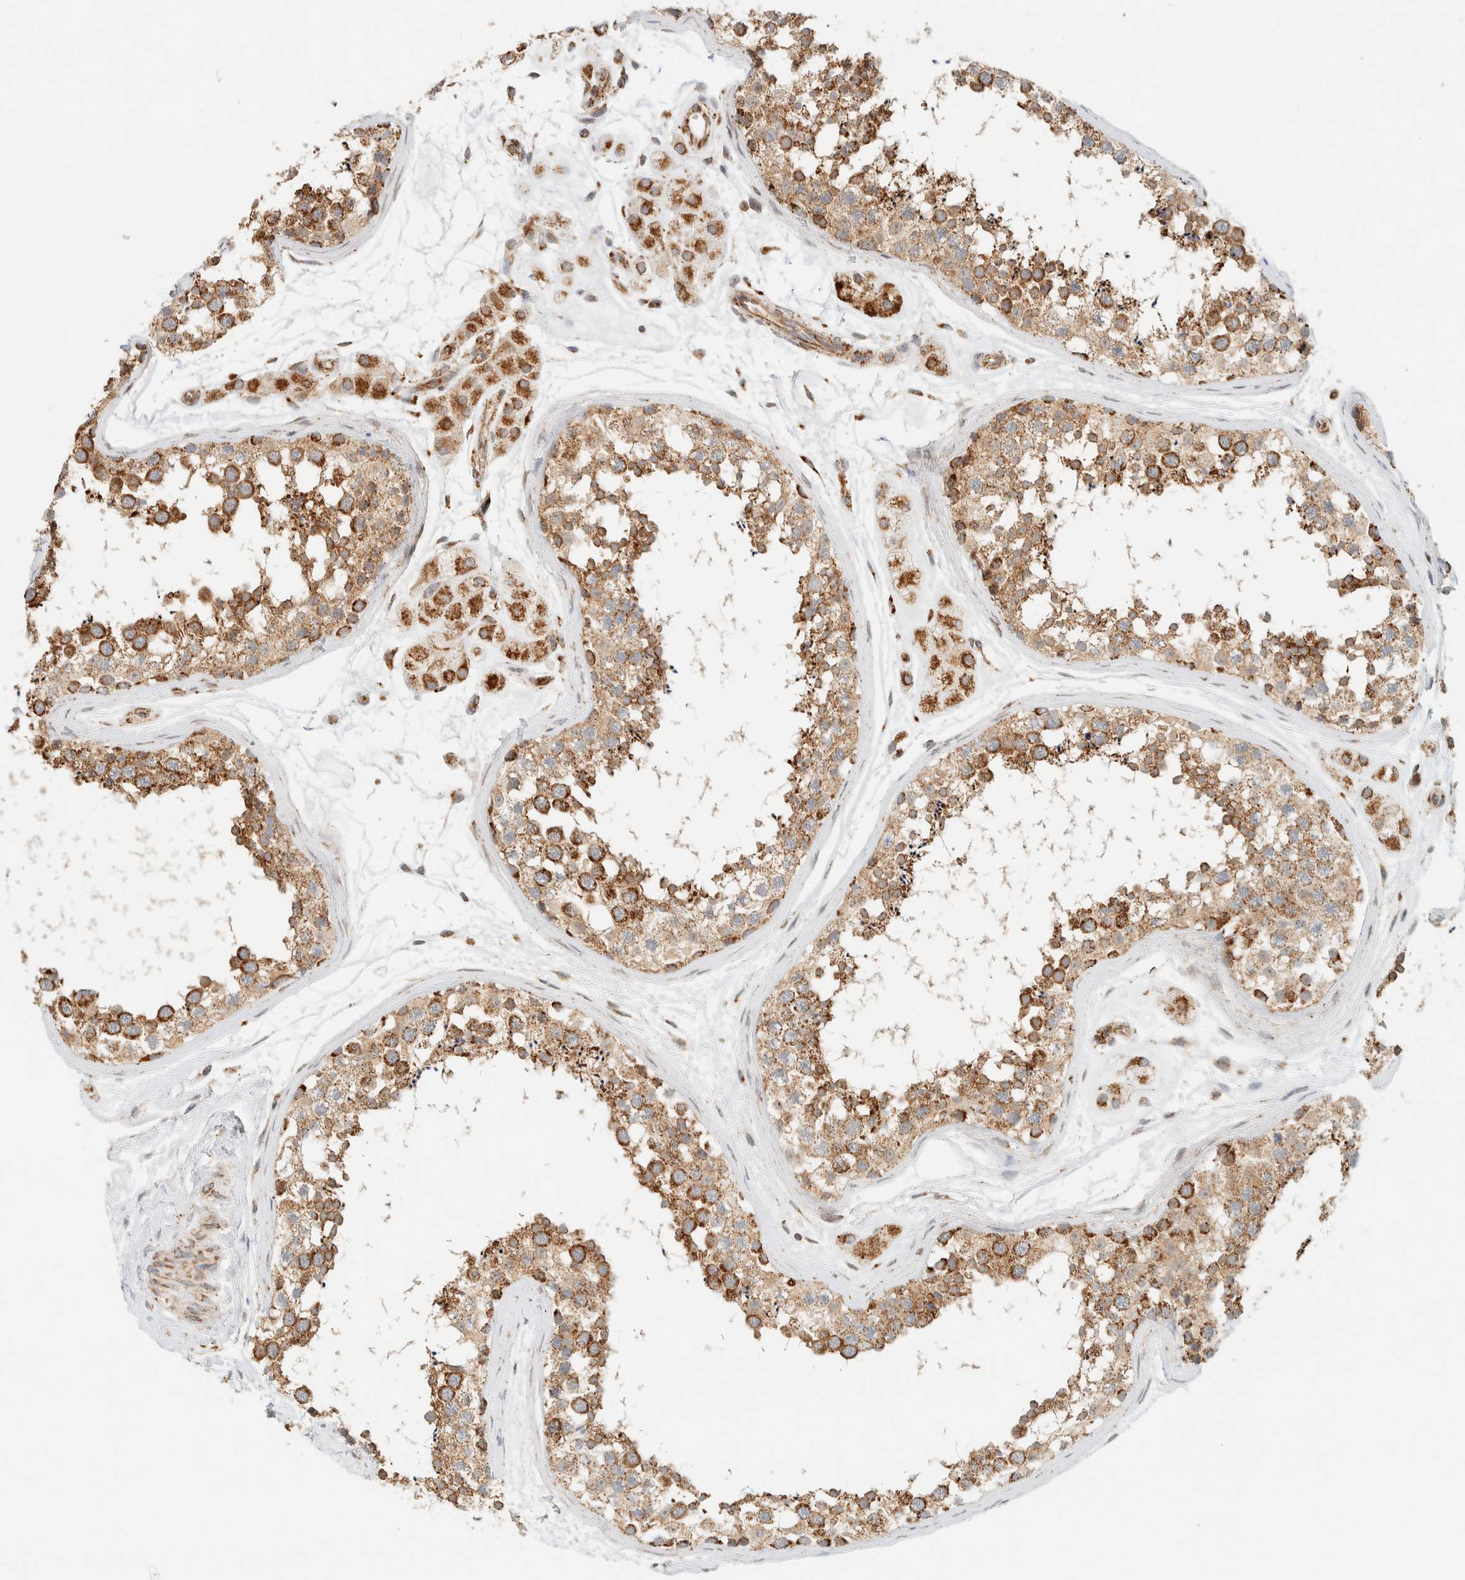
{"staining": {"intensity": "moderate", "quantity": ">75%", "location": "cytoplasmic/membranous"}, "tissue": "testis", "cell_type": "Cells in seminiferous ducts", "image_type": "normal", "snomed": [{"axis": "morphology", "description": "Normal tissue, NOS"}, {"axis": "topography", "description": "Testis"}], "caption": "High-magnification brightfield microscopy of unremarkable testis stained with DAB (3,3'-diaminobenzidine) (brown) and counterstained with hematoxylin (blue). cells in seminiferous ducts exhibit moderate cytoplasmic/membranous expression is appreciated in approximately>75% of cells. Immunohistochemistry (ihc) stains the protein of interest in brown and the nuclei are stained blue.", "gene": "KIFAP3", "patient": {"sex": "male", "age": 56}}